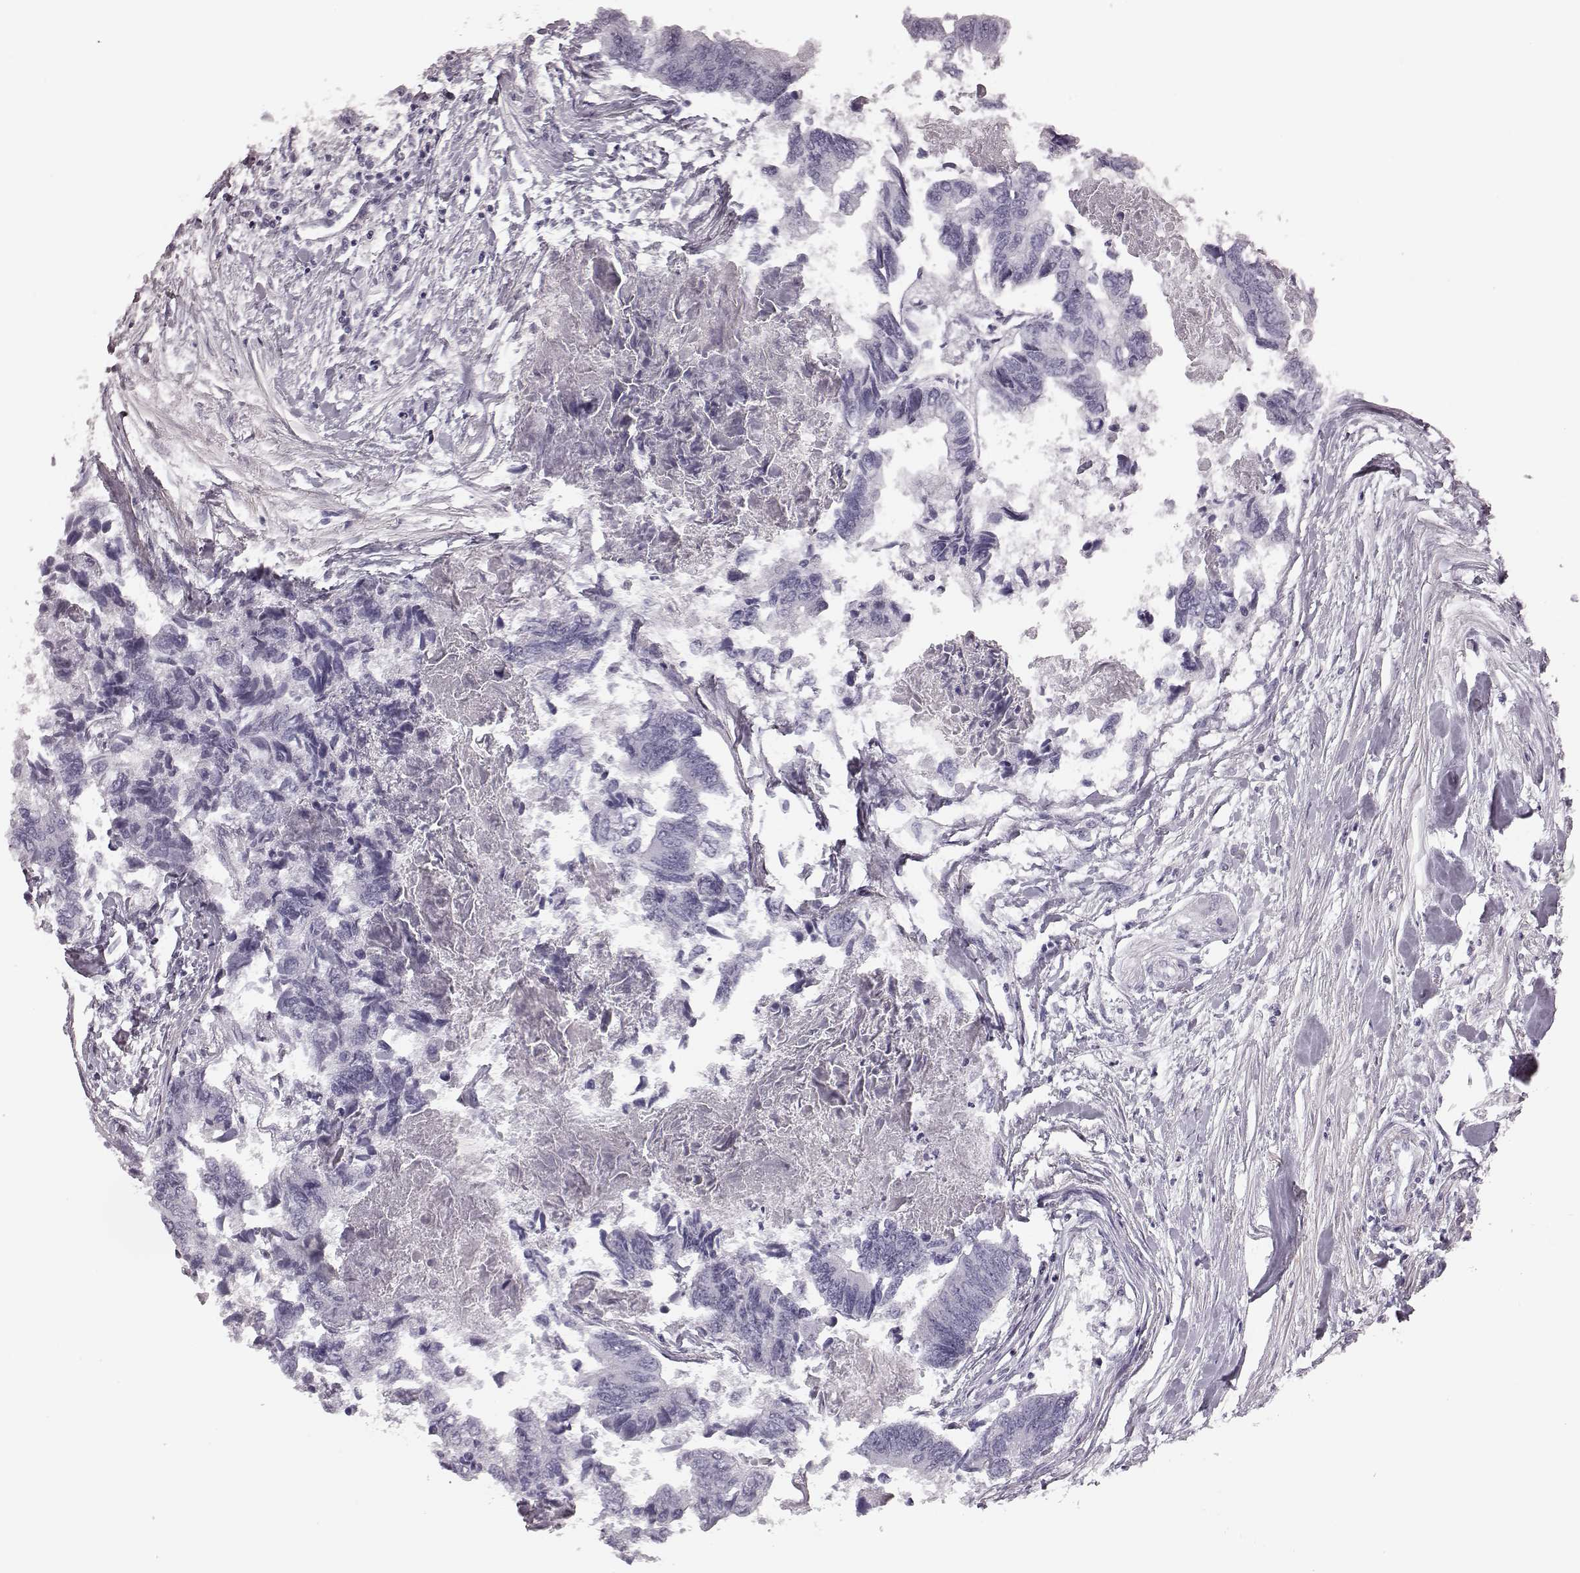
{"staining": {"intensity": "negative", "quantity": "none", "location": "none"}, "tissue": "colorectal cancer", "cell_type": "Tumor cells", "image_type": "cancer", "snomed": [{"axis": "morphology", "description": "Adenocarcinoma, NOS"}, {"axis": "topography", "description": "Colon"}], "caption": "High power microscopy photomicrograph of an immunohistochemistry (IHC) micrograph of adenocarcinoma (colorectal), revealing no significant expression in tumor cells.", "gene": "ZNF433", "patient": {"sex": "female", "age": 65}}